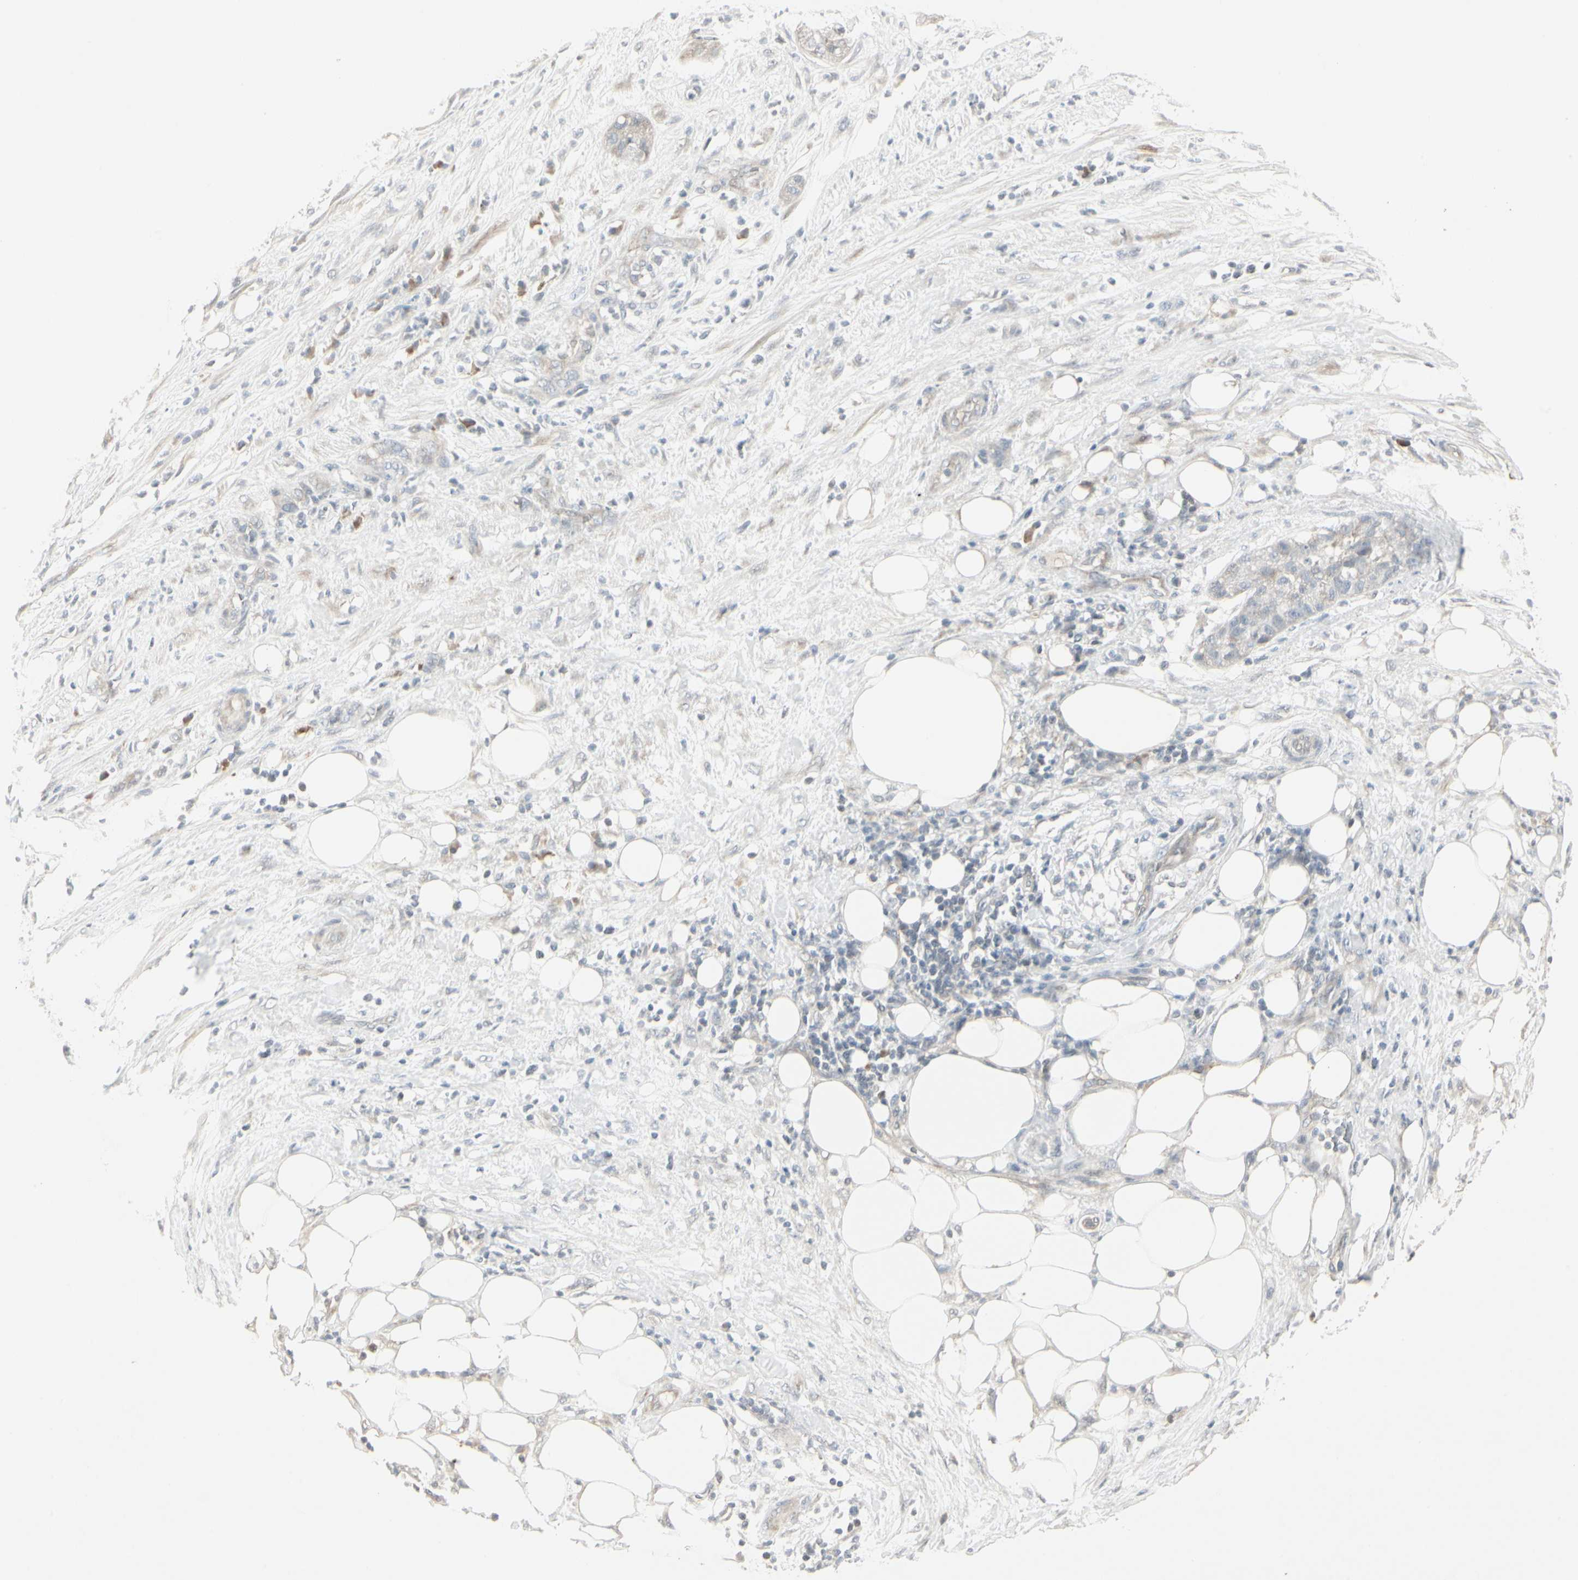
{"staining": {"intensity": "negative", "quantity": "none", "location": "none"}, "tissue": "pancreatic cancer", "cell_type": "Tumor cells", "image_type": "cancer", "snomed": [{"axis": "morphology", "description": "Adenocarcinoma, NOS"}, {"axis": "topography", "description": "Pancreas"}], "caption": "DAB immunohistochemical staining of pancreatic adenocarcinoma reveals no significant expression in tumor cells. (DAB (3,3'-diaminobenzidine) immunohistochemistry (IHC) visualized using brightfield microscopy, high magnification).", "gene": "DMPK", "patient": {"sex": "female", "age": 78}}